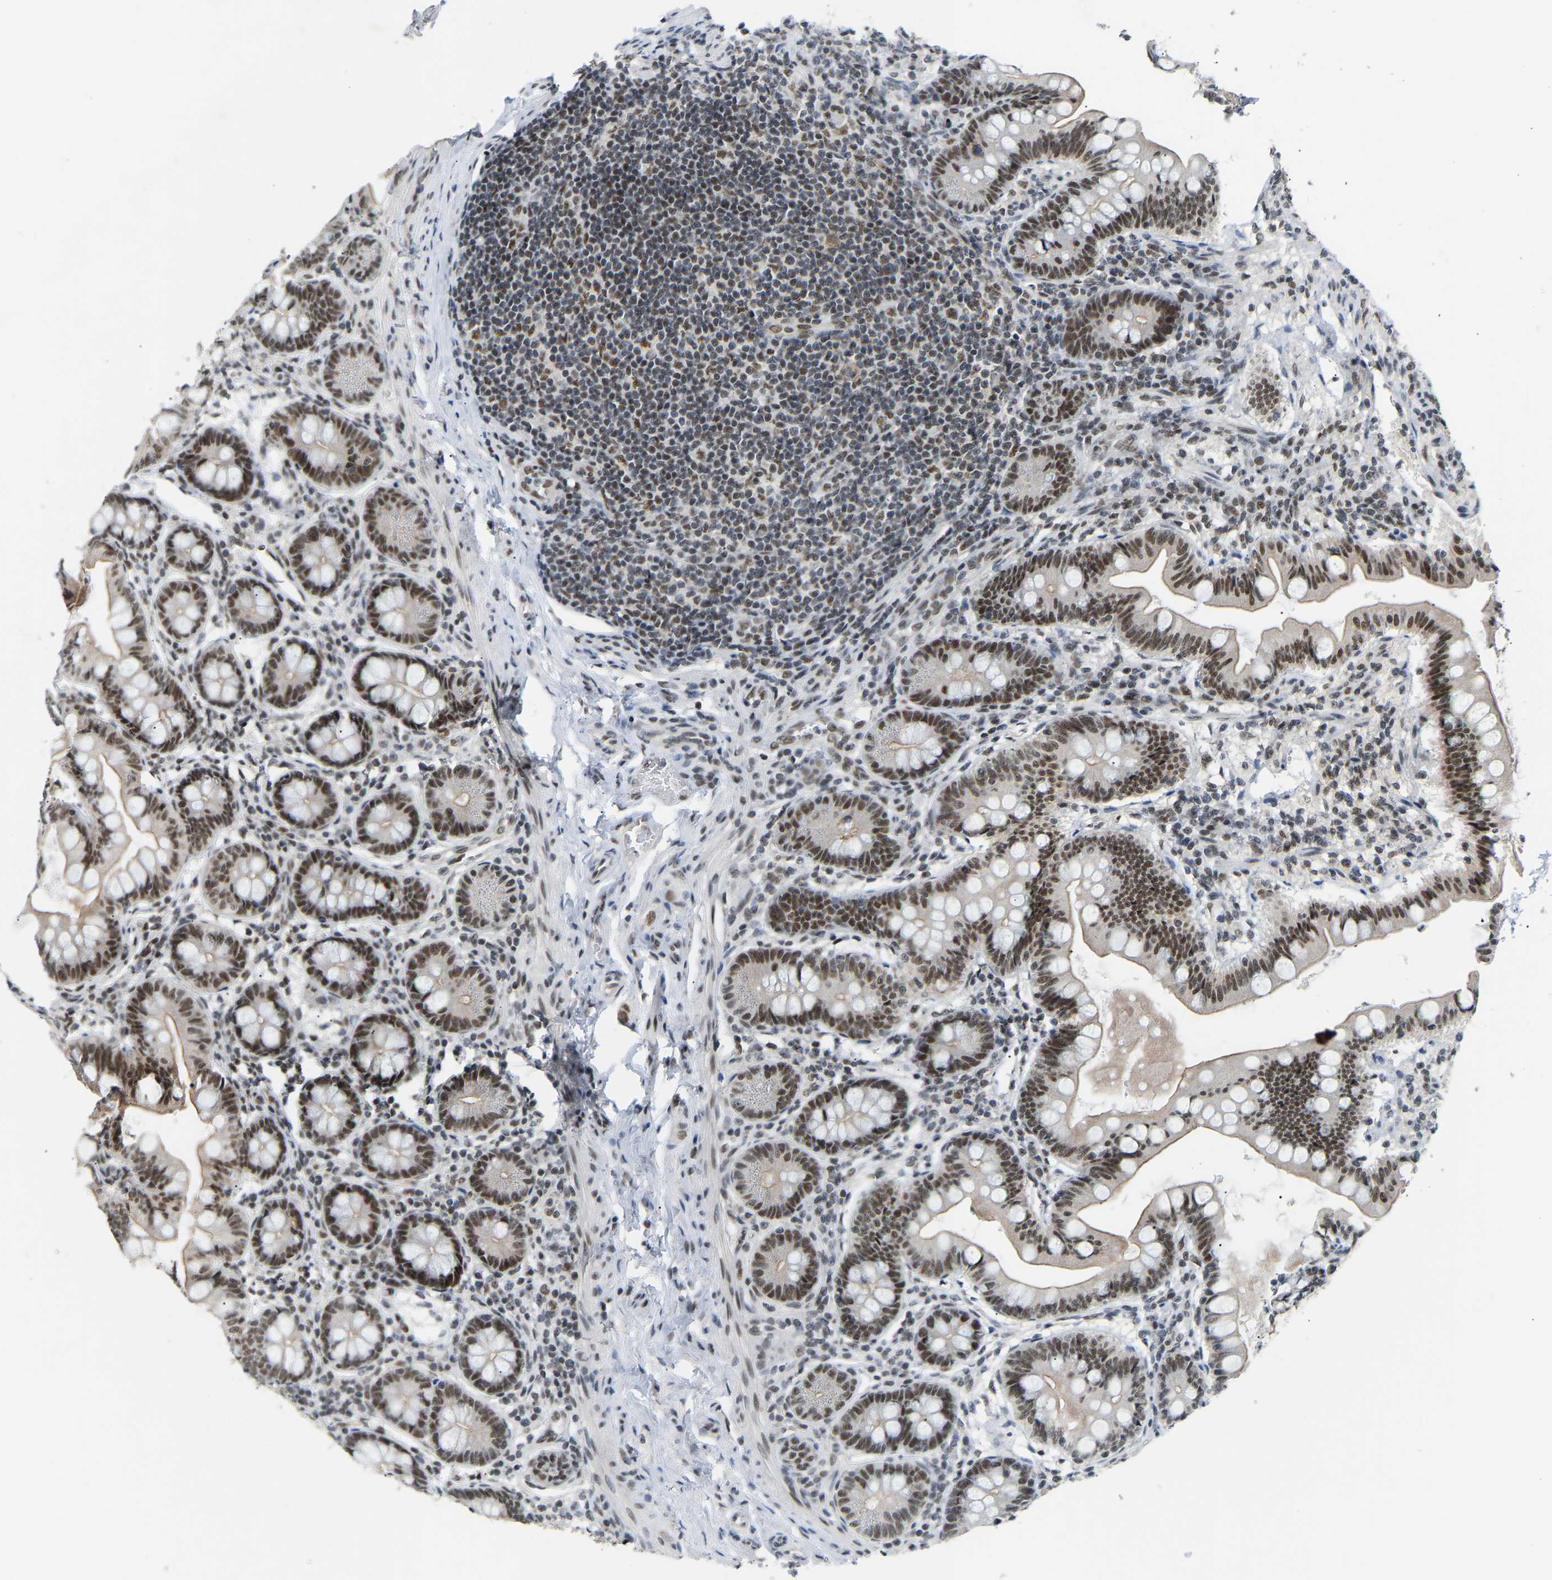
{"staining": {"intensity": "strong", "quantity": ">75%", "location": "nuclear"}, "tissue": "small intestine", "cell_type": "Glandular cells", "image_type": "normal", "snomed": [{"axis": "morphology", "description": "Normal tissue, NOS"}, {"axis": "topography", "description": "Small intestine"}], "caption": "Small intestine stained with IHC shows strong nuclear expression in about >75% of glandular cells.", "gene": "RBM15", "patient": {"sex": "male", "age": 7}}